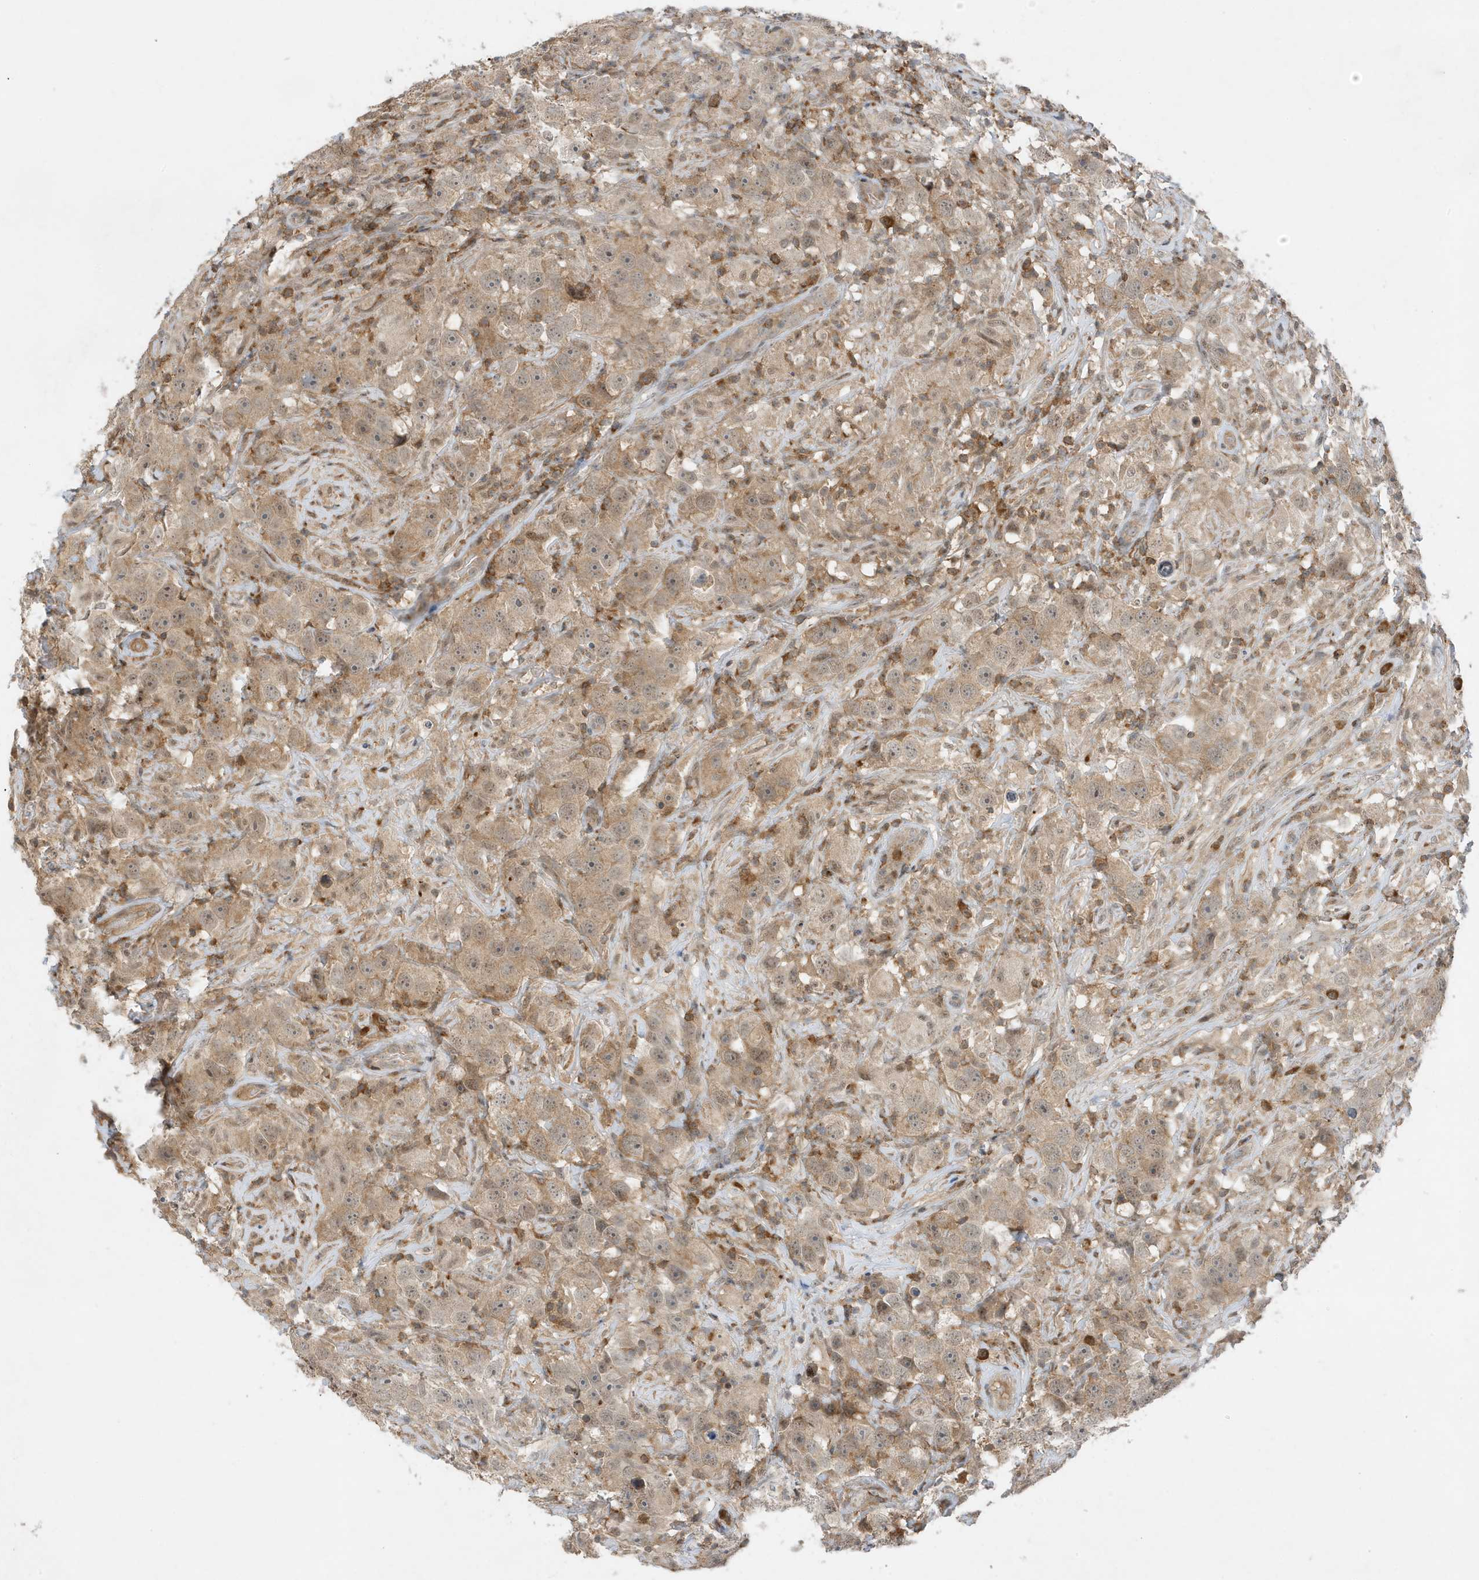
{"staining": {"intensity": "weak", "quantity": ">75%", "location": "cytoplasmic/membranous"}, "tissue": "testis cancer", "cell_type": "Tumor cells", "image_type": "cancer", "snomed": [{"axis": "morphology", "description": "Seminoma, NOS"}, {"axis": "topography", "description": "Testis"}], "caption": "About >75% of tumor cells in human testis seminoma display weak cytoplasmic/membranous protein expression as visualized by brown immunohistochemical staining.", "gene": "MAST3", "patient": {"sex": "male", "age": 49}}